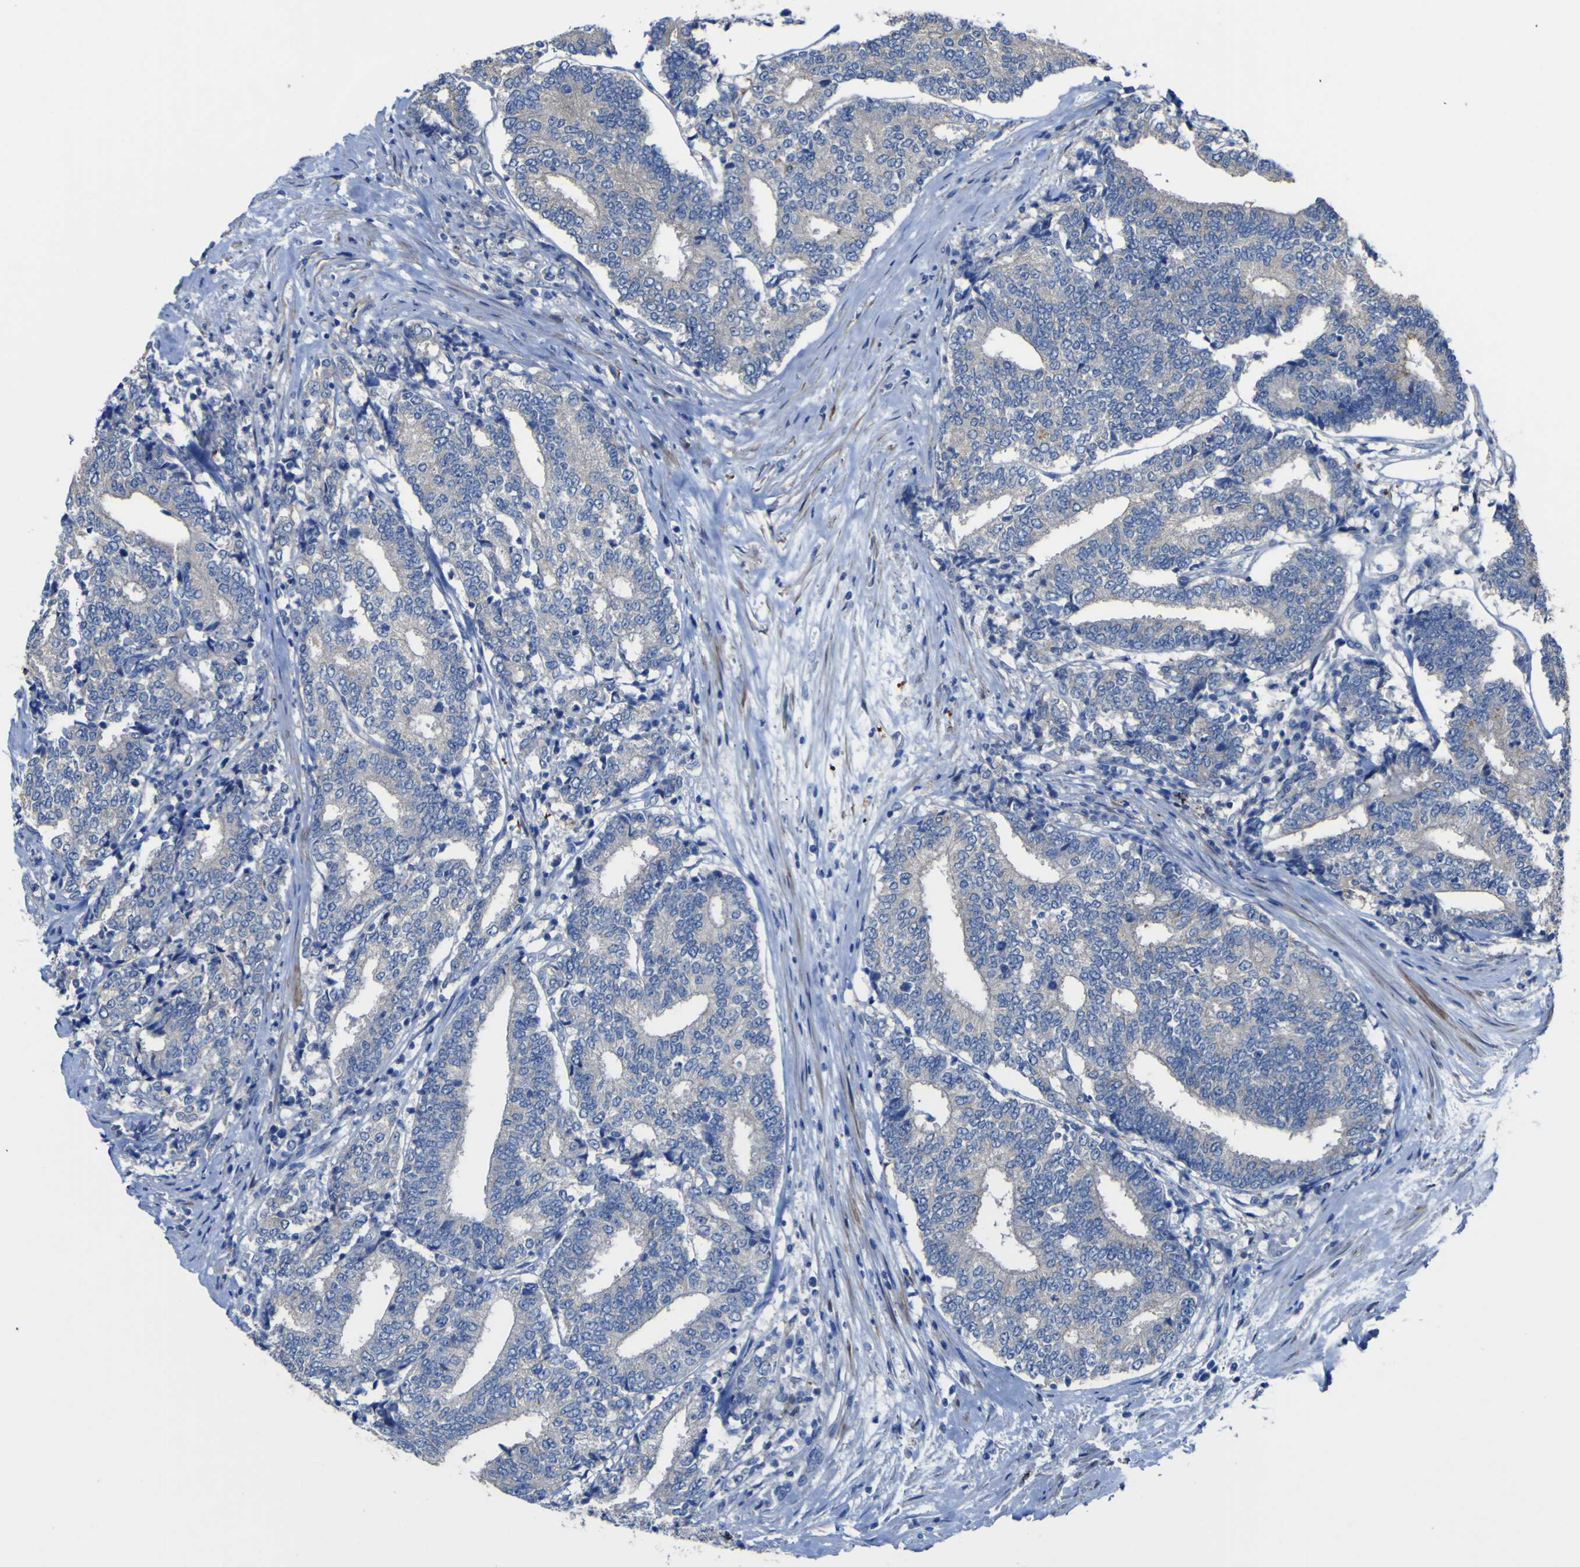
{"staining": {"intensity": "negative", "quantity": "none", "location": "none"}, "tissue": "prostate cancer", "cell_type": "Tumor cells", "image_type": "cancer", "snomed": [{"axis": "morphology", "description": "Normal tissue, NOS"}, {"axis": "morphology", "description": "Adenocarcinoma, High grade"}, {"axis": "topography", "description": "Prostate"}, {"axis": "topography", "description": "Seminal veicle"}], "caption": "A micrograph of human prostate cancer (adenocarcinoma (high-grade)) is negative for staining in tumor cells.", "gene": "AGO4", "patient": {"sex": "male", "age": 55}}